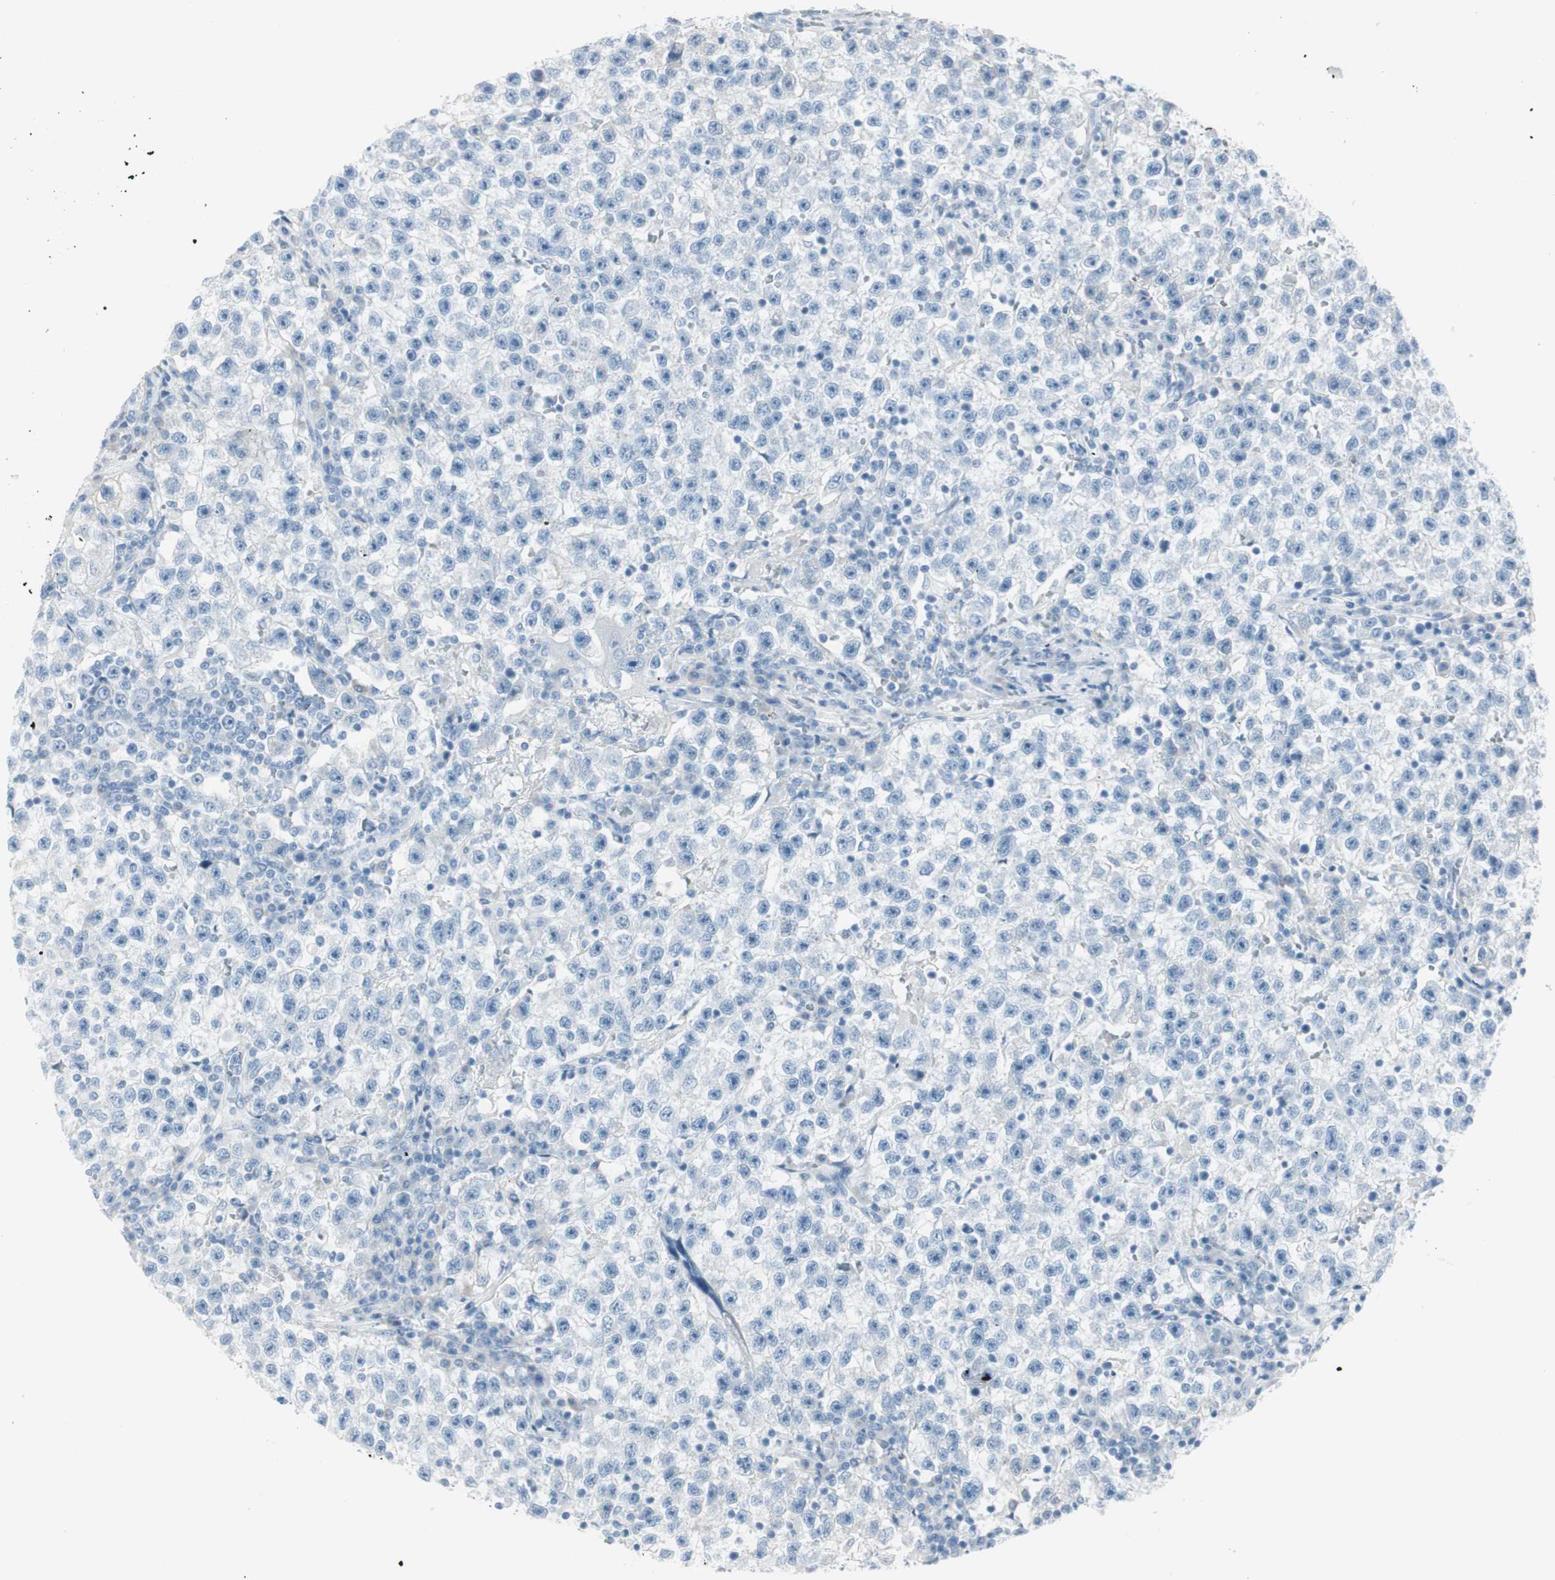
{"staining": {"intensity": "negative", "quantity": "none", "location": "none"}, "tissue": "testis cancer", "cell_type": "Tumor cells", "image_type": "cancer", "snomed": [{"axis": "morphology", "description": "Seminoma, NOS"}, {"axis": "topography", "description": "Testis"}], "caption": "The immunohistochemistry histopathology image has no significant positivity in tumor cells of testis seminoma tissue.", "gene": "CDHR5", "patient": {"sex": "male", "age": 22}}